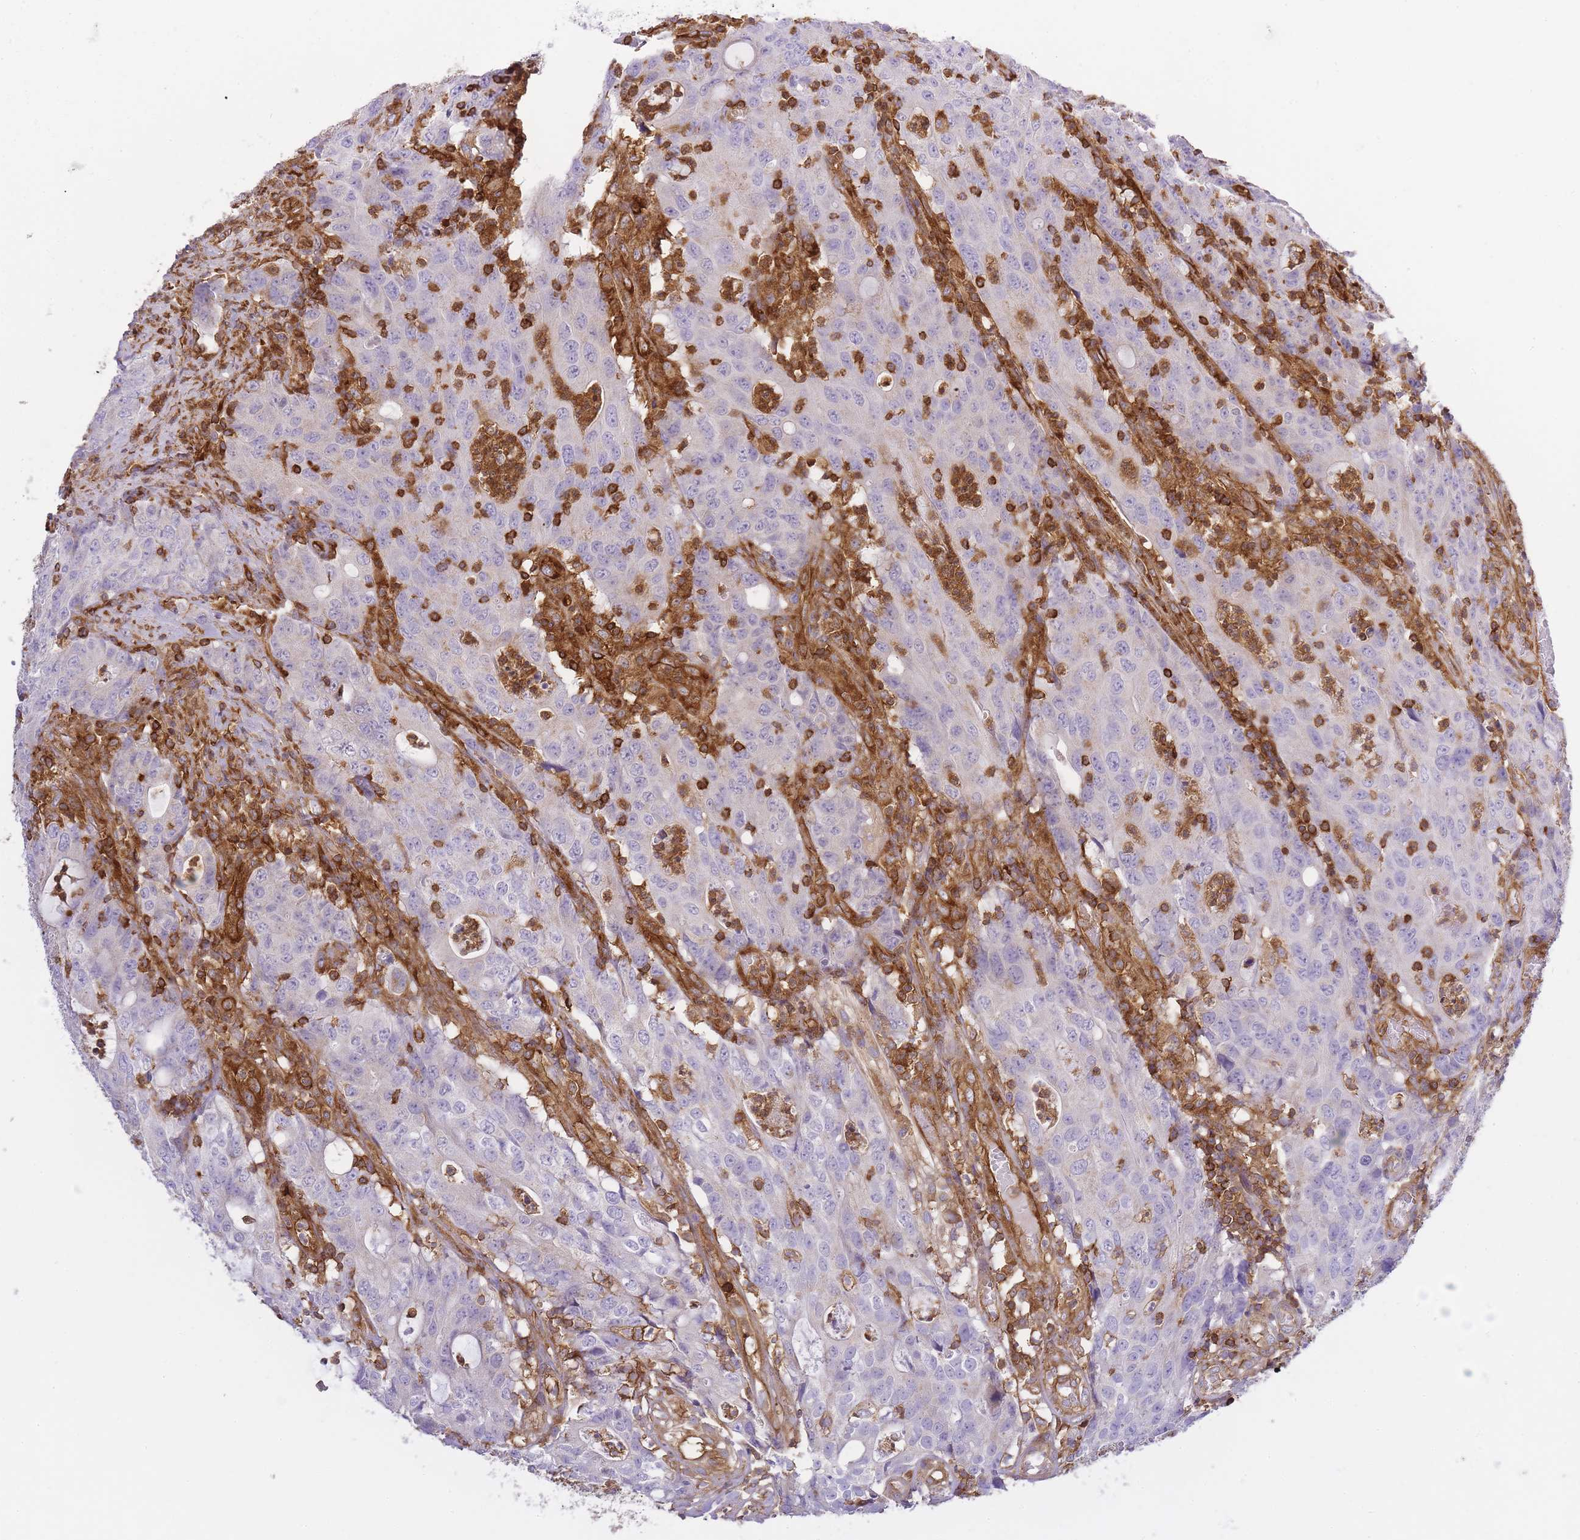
{"staining": {"intensity": "negative", "quantity": "none", "location": "none"}, "tissue": "colorectal cancer", "cell_type": "Tumor cells", "image_type": "cancer", "snomed": [{"axis": "morphology", "description": "Adenocarcinoma, NOS"}, {"axis": "topography", "description": "Colon"}], "caption": "Immunohistochemical staining of human colorectal cancer exhibits no significant expression in tumor cells.", "gene": "MSN", "patient": {"sex": "male", "age": 83}}